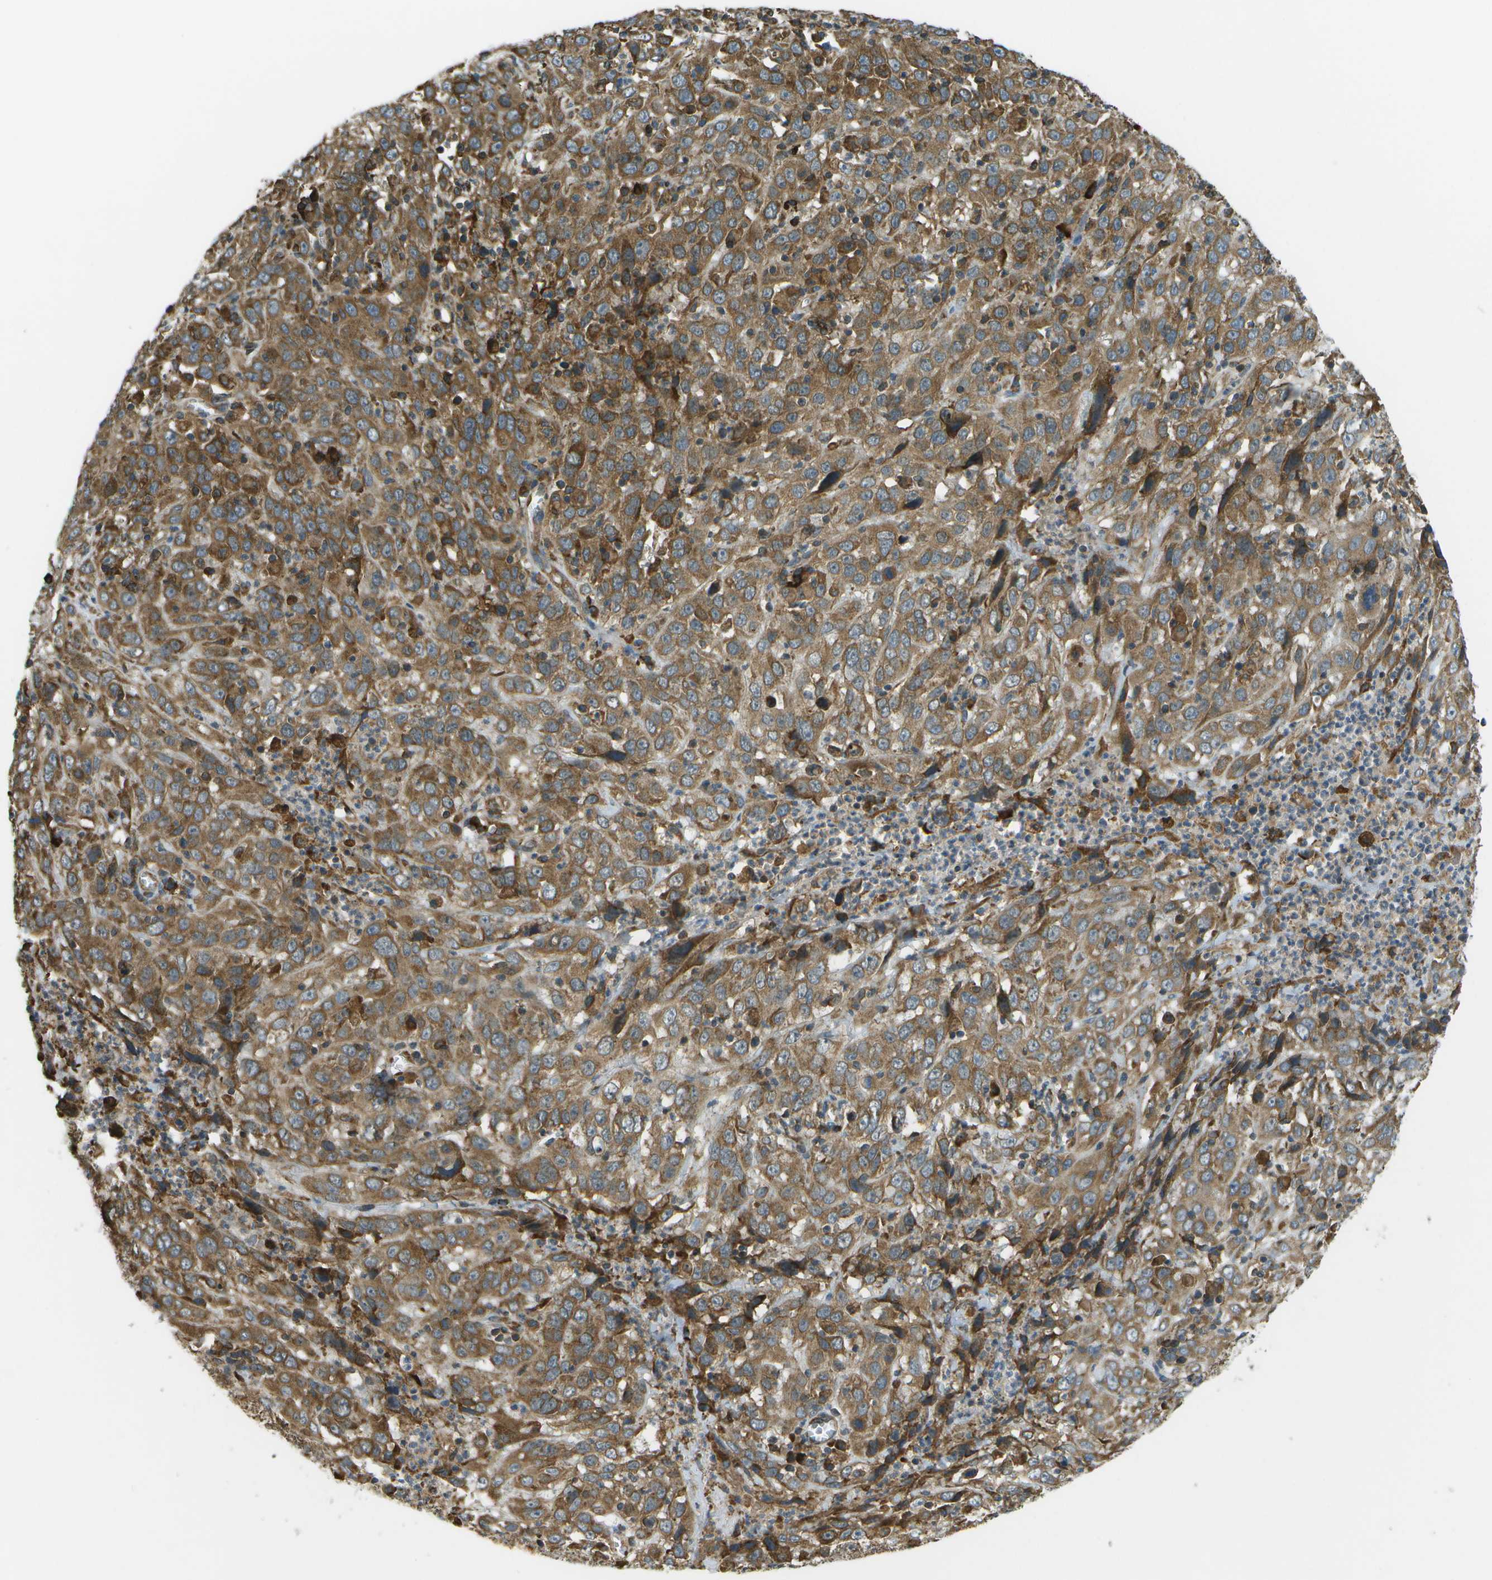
{"staining": {"intensity": "moderate", "quantity": ">75%", "location": "cytoplasmic/membranous"}, "tissue": "cervical cancer", "cell_type": "Tumor cells", "image_type": "cancer", "snomed": [{"axis": "morphology", "description": "Squamous cell carcinoma, NOS"}, {"axis": "topography", "description": "Cervix"}], "caption": "Squamous cell carcinoma (cervical) stained with DAB immunohistochemistry (IHC) reveals medium levels of moderate cytoplasmic/membranous positivity in about >75% of tumor cells. (DAB = brown stain, brightfield microscopy at high magnification).", "gene": "USP30", "patient": {"sex": "female", "age": 32}}